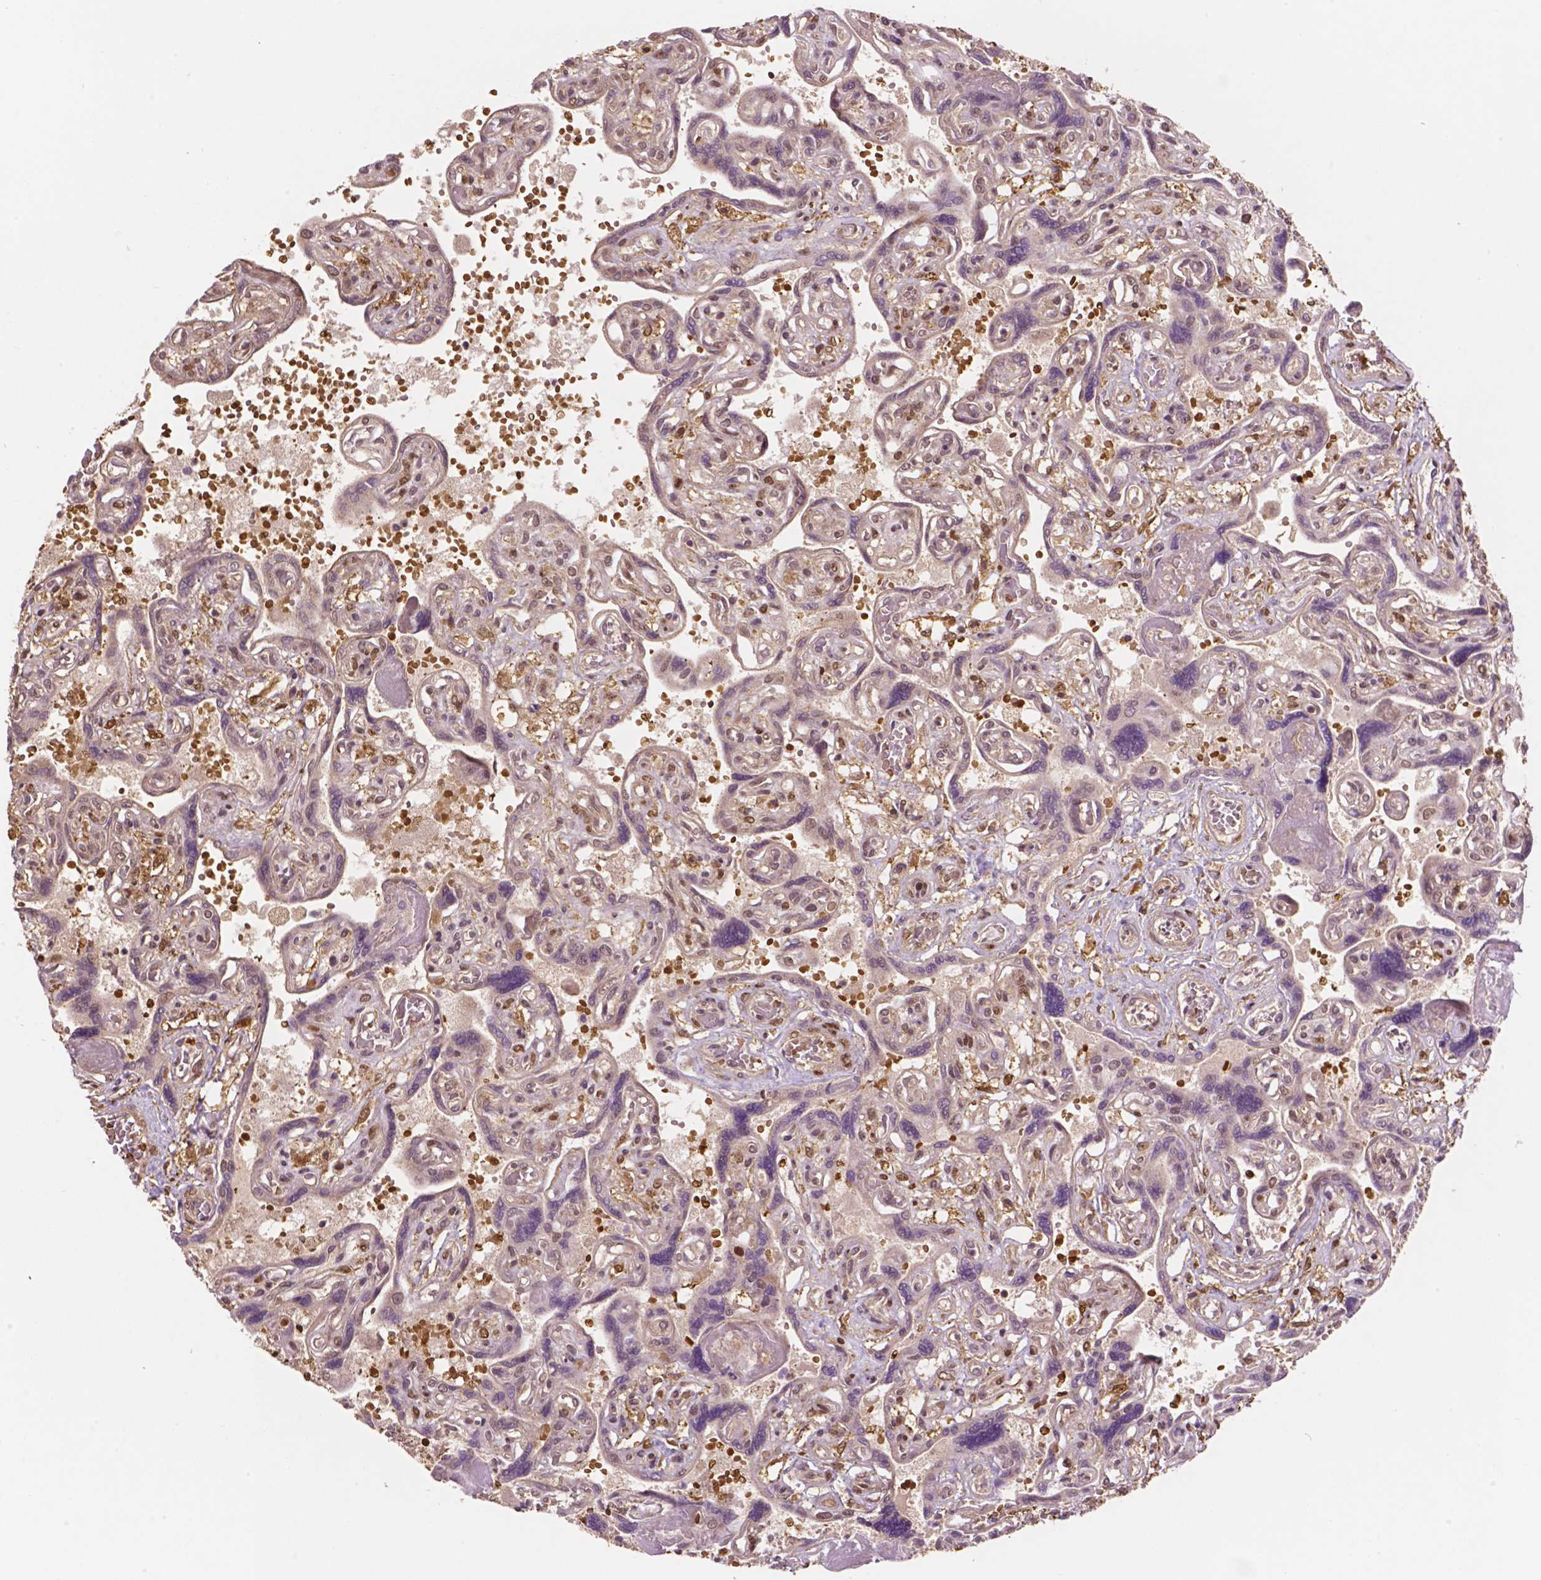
{"staining": {"intensity": "moderate", "quantity": ">75%", "location": "cytoplasmic/membranous,nuclear"}, "tissue": "placenta", "cell_type": "Decidual cells", "image_type": "normal", "snomed": [{"axis": "morphology", "description": "Normal tissue, NOS"}, {"axis": "topography", "description": "Placenta"}], "caption": "The photomicrograph exhibits a brown stain indicating the presence of a protein in the cytoplasmic/membranous,nuclear of decidual cells in placenta. (DAB IHC with brightfield microscopy, high magnification).", "gene": "YAP1", "patient": {"sex": "female", "age": 32}}